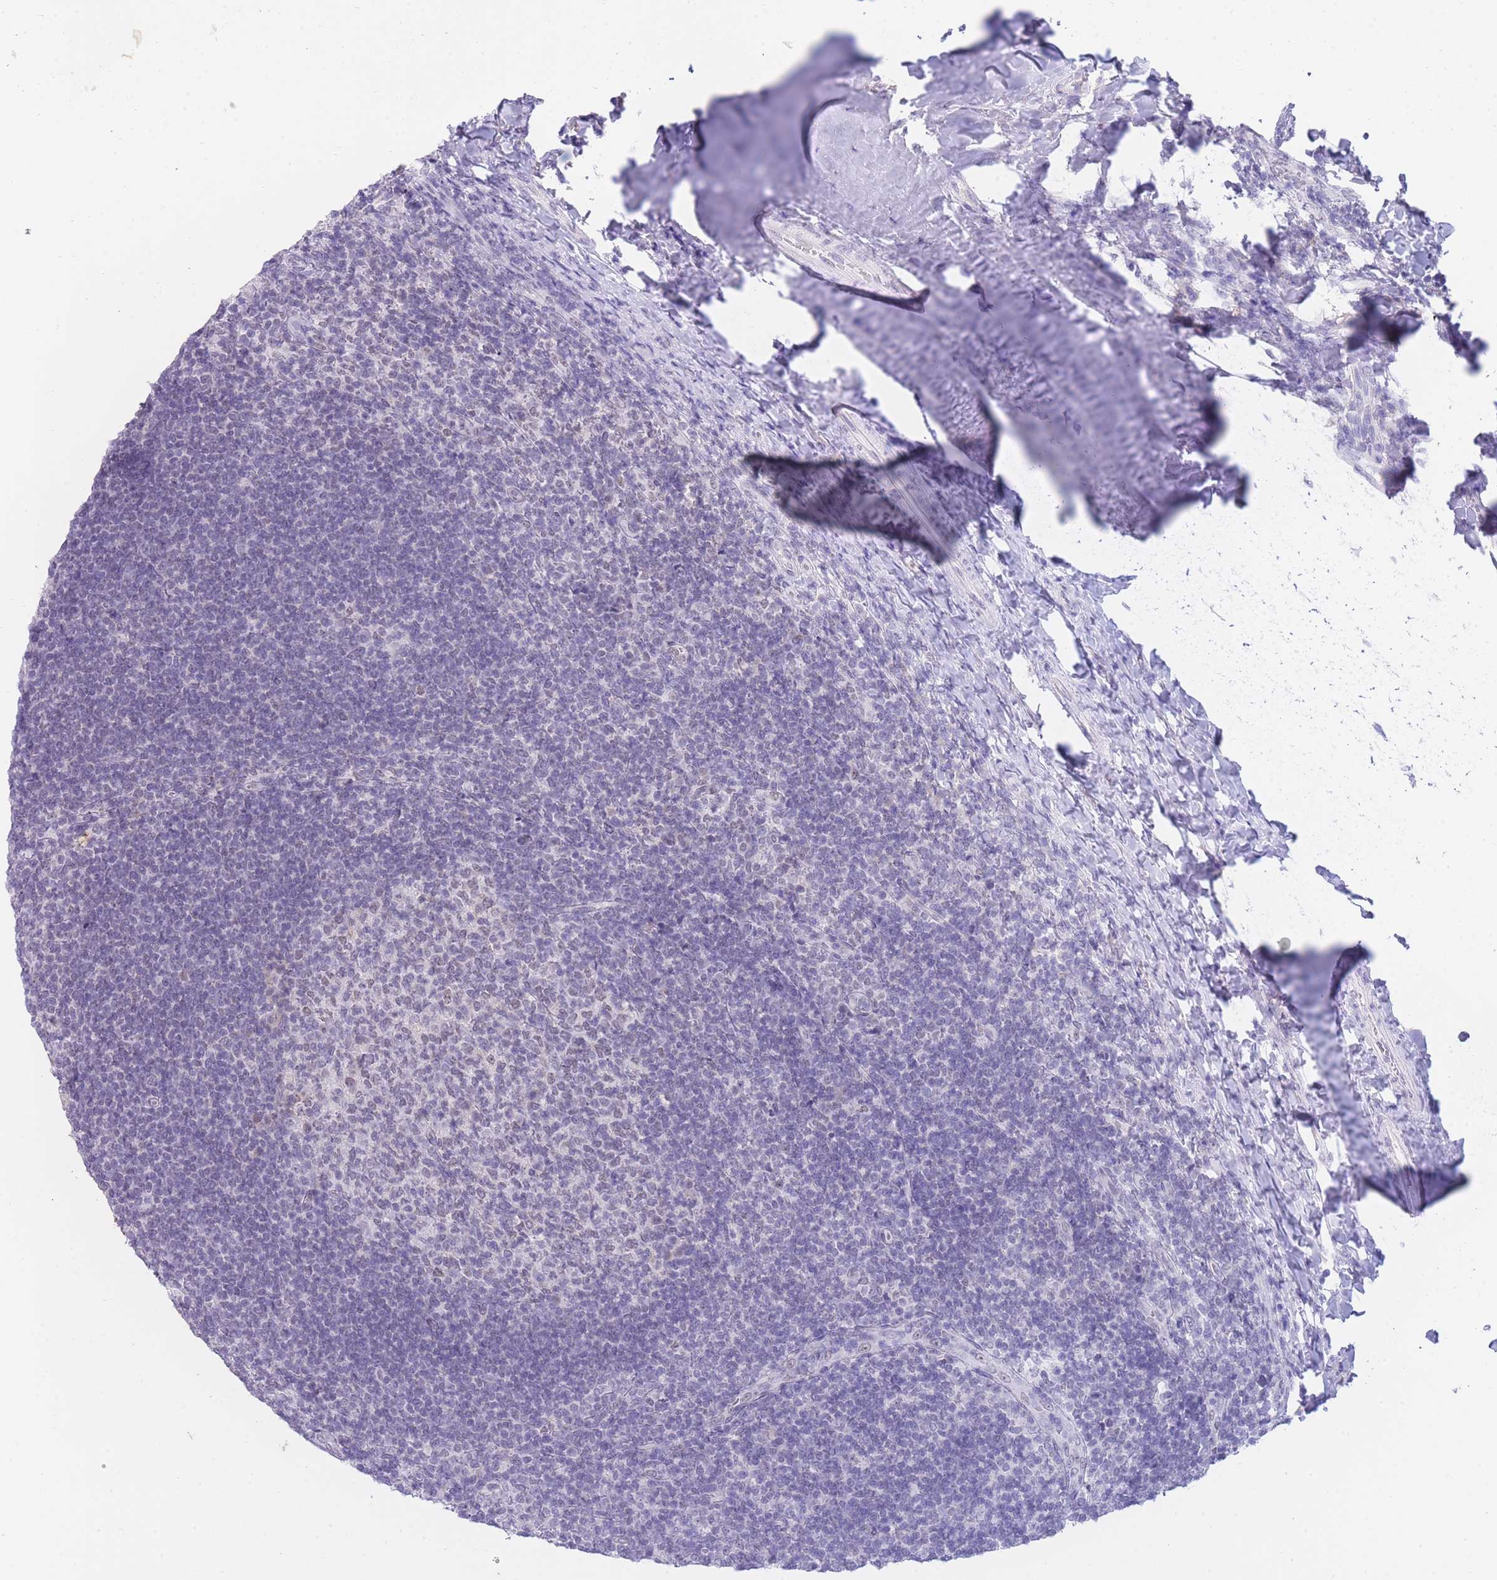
{"staining": {"intensity": "weak", "quantity": "<25%", "location": "nuclear"}, "tissue": "tonsil", "cell_type": "Germinal center cells", "image_type": "normal", "snomed": [{"axis": "morphology", "description": "Normal tissue, NOS"}, {"axis": "topography", "description": "Tonsil"}], "caption": "IHC micrograph of unremarkable tonsil: human tonsil stained with DAB (3,3'-diaminobenzidine) displays no significant protein expression in germinal center cells.", "gene": "FRAT2", "patient": {"sex": "female", "age": 10}}